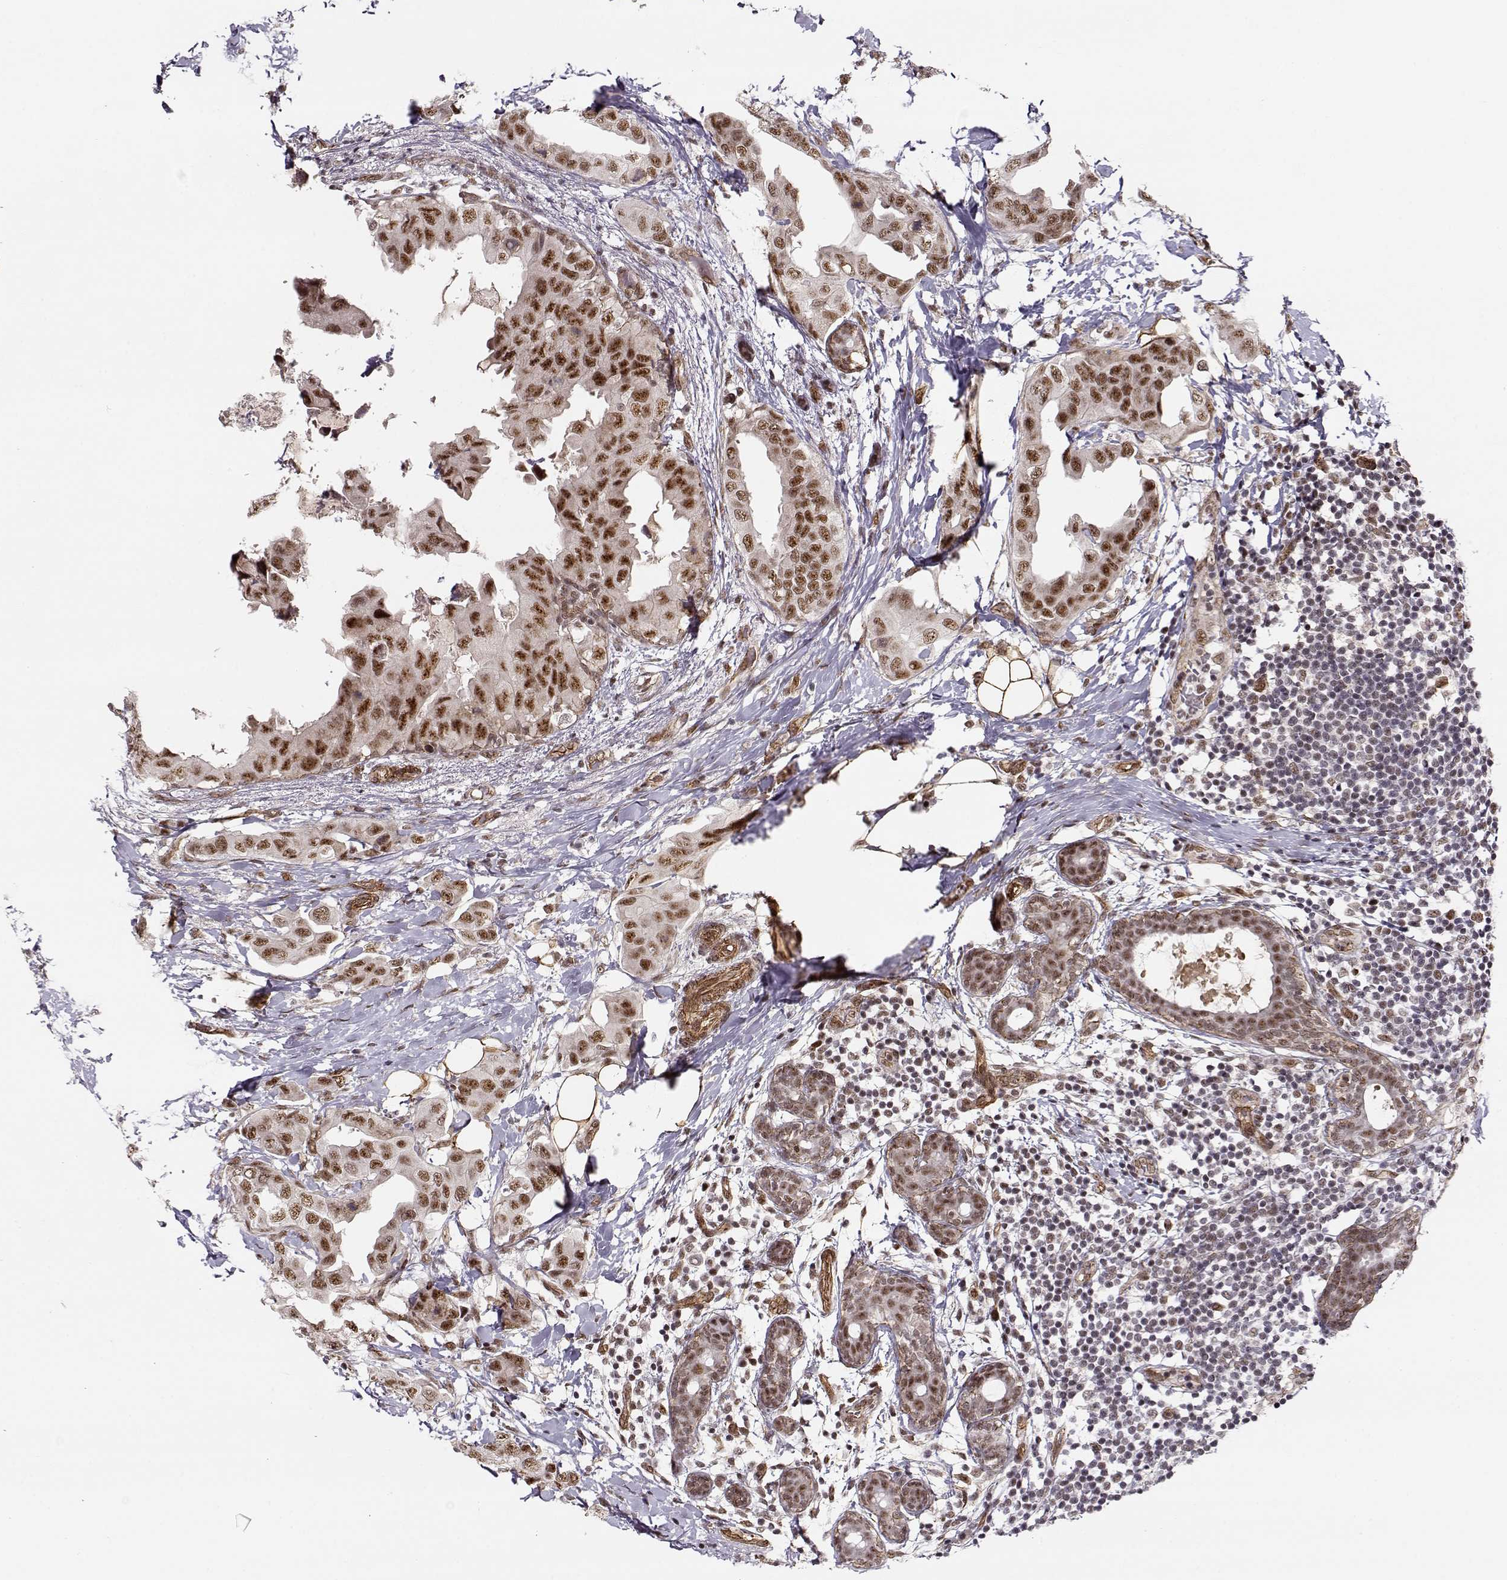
{"staining": {"intensity": "strong", "quantity": ">75%", "location": "nuclear"}, "tissue": "breast cancer", "cell_type": "Tumor cells", "image_type": "cancer", "snomed": [{"axis": "morphology", "description": "Normal tissue, NOS"}, {"axis": "morphology", "description": "Duct carcinoma"}, {"axis": "topography", "description": "Breast"}], "caption": "Immunohistochemical staining of human breast cancer shows strong nuclear protein positivity in approximately >75% of tumor cells. (DAB IHC, brown staining for protein, blue staining for nuclei).", "gene": "CIR1", "patient": {"sex": "female", "age": 40}}